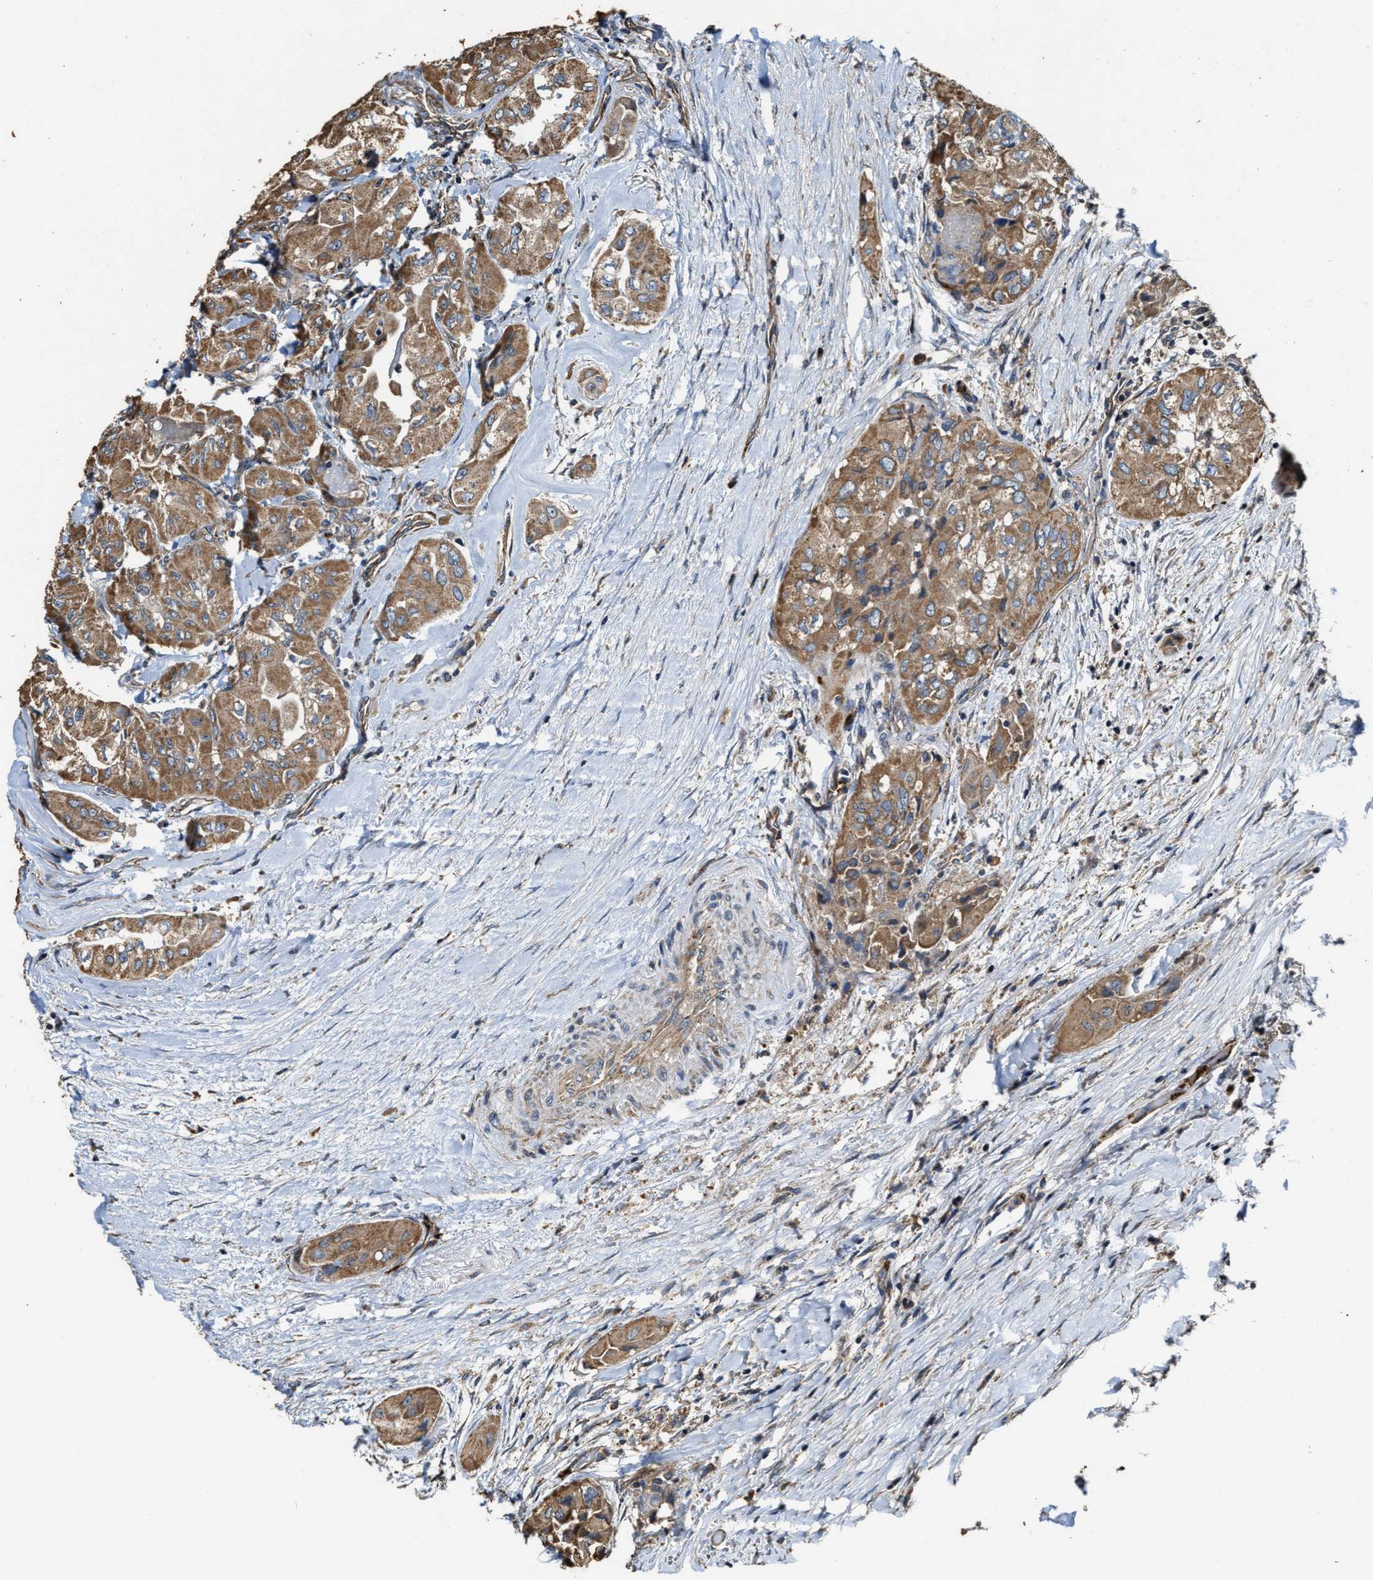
{"staining": {"intensity": "moderate", "quantity": ">75%", "location": "cytoplasmic/membranous"}, "tissue": "thyroid cancer", "cell_type": "Tumor cells", "image_type": "cancer", "snomed": [{"axis": "morphology", "description": "Papillary adenocarcinoma, NOS"}, {"axis": "topography", "description": "Thyroid gland"}], "caption": "Papillary adenocarcinoma (thyroid) stained for a protein (brown) demonstrates moderate cytoplasmic/membranous positive positivity in approximately >75% of tumor cells.", "gene": "GFRA3", "patient": {"sex": "female", "age": 59}}